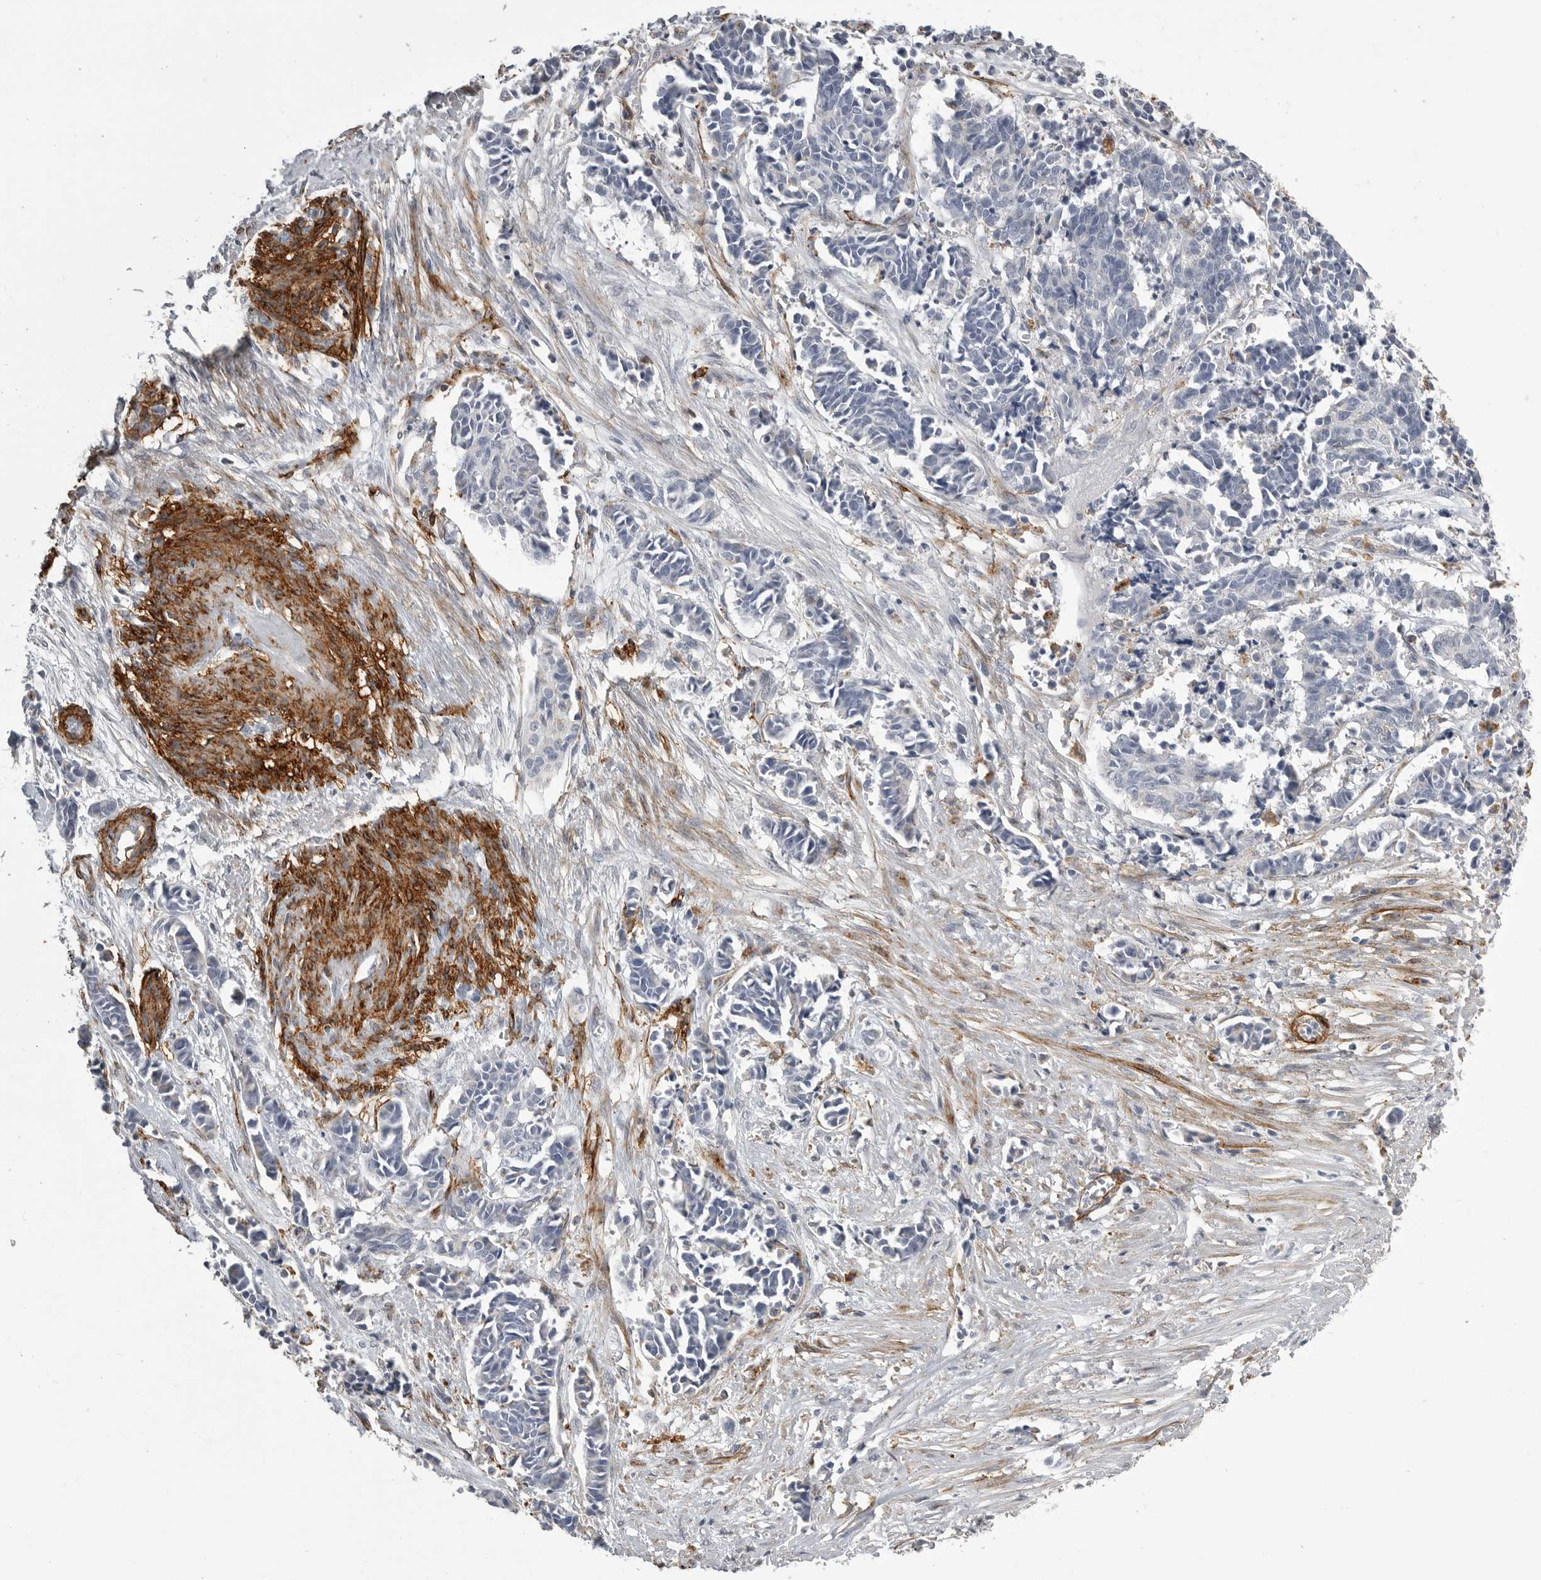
{"staining": {"intensity": "negative", "quantity": "none", "location": "none"}, "tissue": "cervical cancer", "cell_type": "Tumor cells", "image_type": "cancer", "snomed": [{"axis": "morphology", "description": "Normal tissue, NOS"}, {"axis": "morphology", "description": "Squamous cell carcinoma, NOS"}, {"axis": "topography", "description": "Cervix"}], "caption": "High power microscopy micrograph of an IHC micrograph of cervical squamous cell carcinoma, revealing no significant staining in tumor cells.", "gene": "AOC3", "patient": {"sex": "female", "age": 35}}